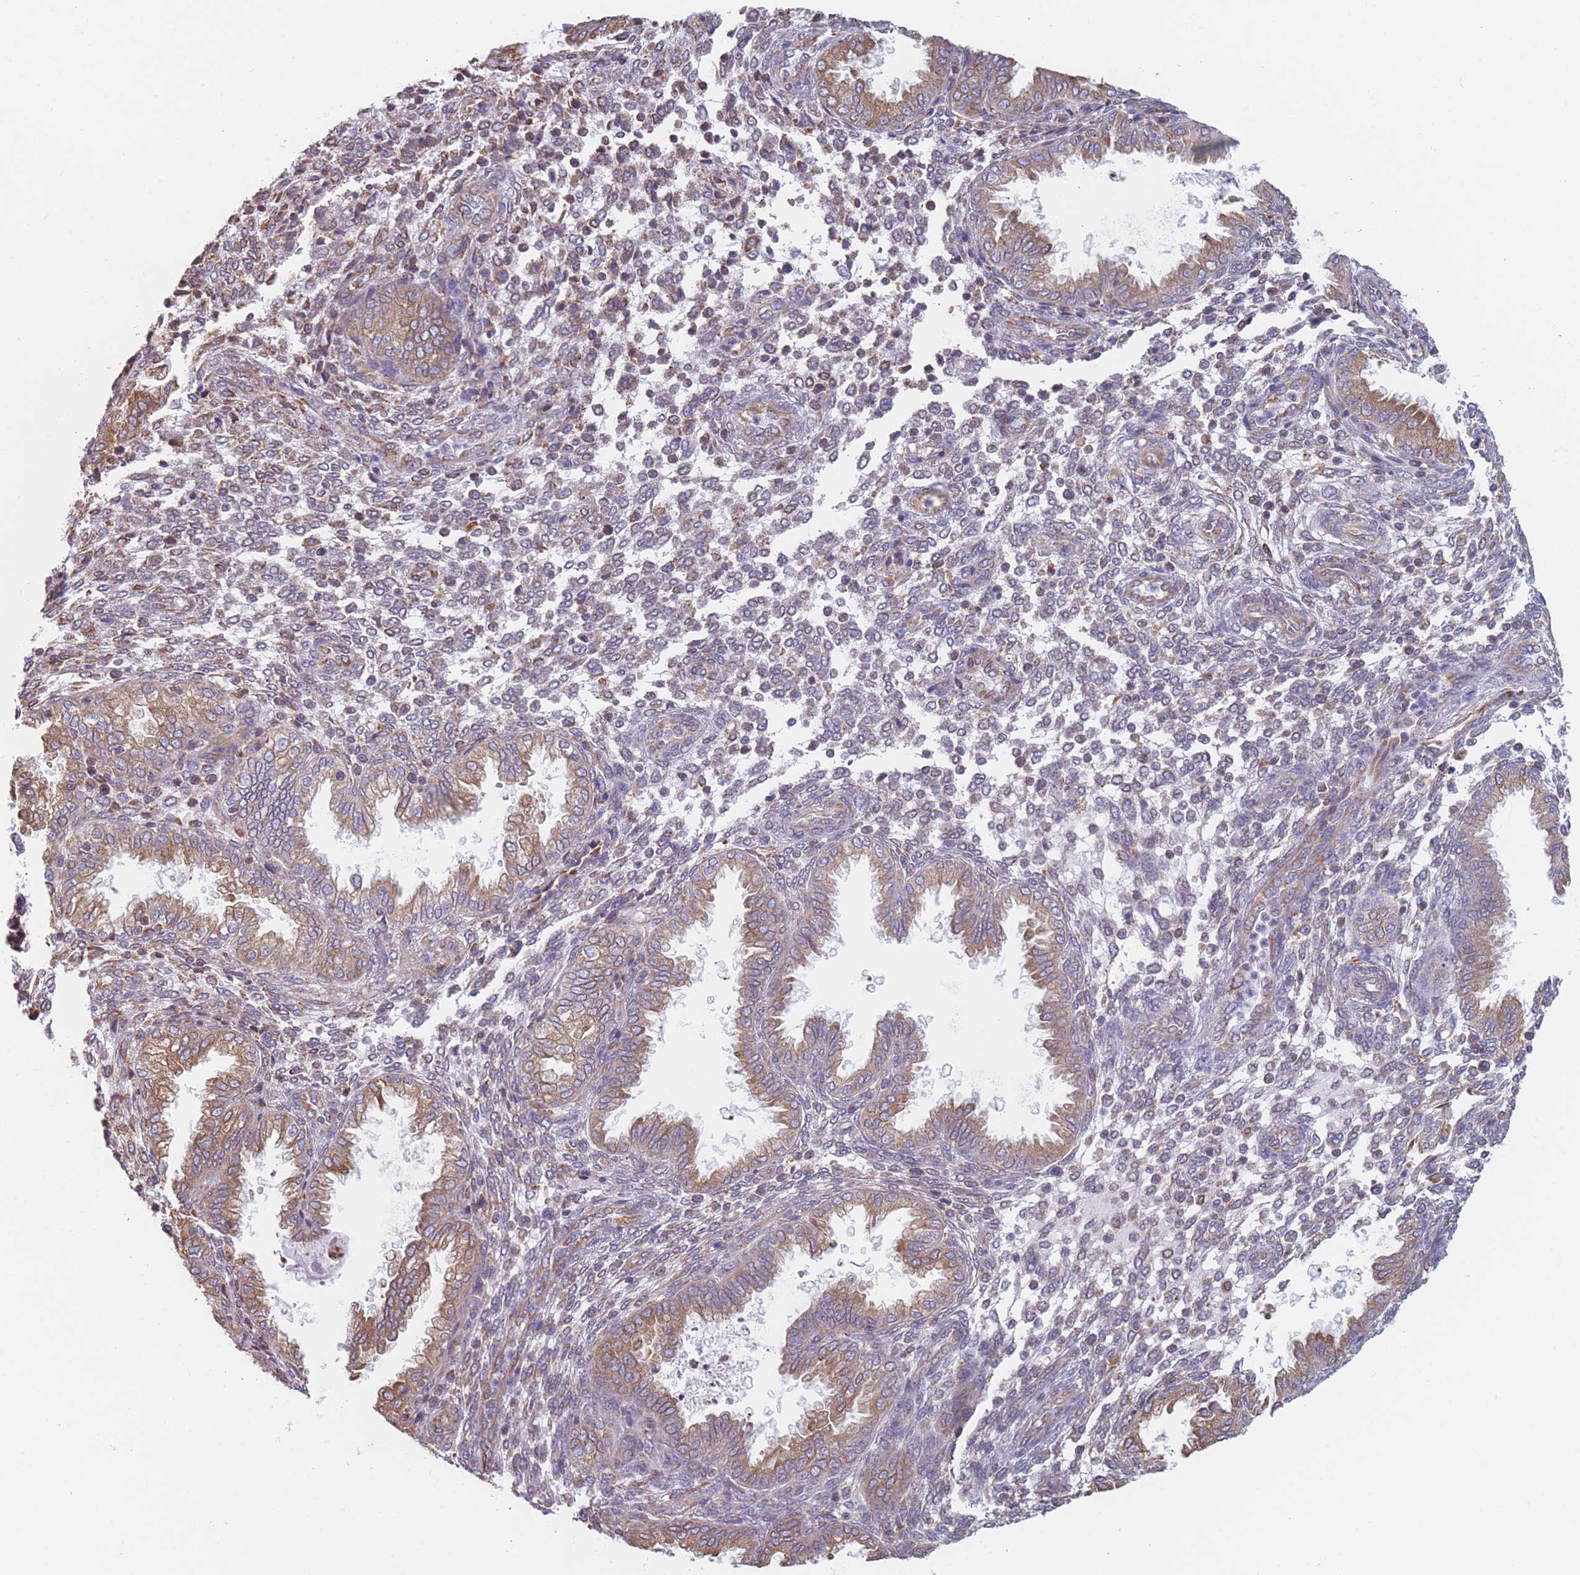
{"staining": {"intensity": "weak", "quantity": "25%-75%", "location": "cytoplasmic/membranous"}, "tissue": "endometrium", "cell_type": "Cells in endometrial stroma", "image_type": "normal", "snomed": [{"axis": "morphology", "description": "Normal tissue, NOS"}, {"axis": "topography", "description": "Endometrium"}], "caption": "Immunohistochemistry histopathology image of normal endometrium stained for a protein (brown), which shows low levels of weak cytoplasmic/membranous positivity in approximately 25%-75% of cells in endometrial stroma.", "gene": "OR7C2", "patient": {"sex": "female", "age": 33}}